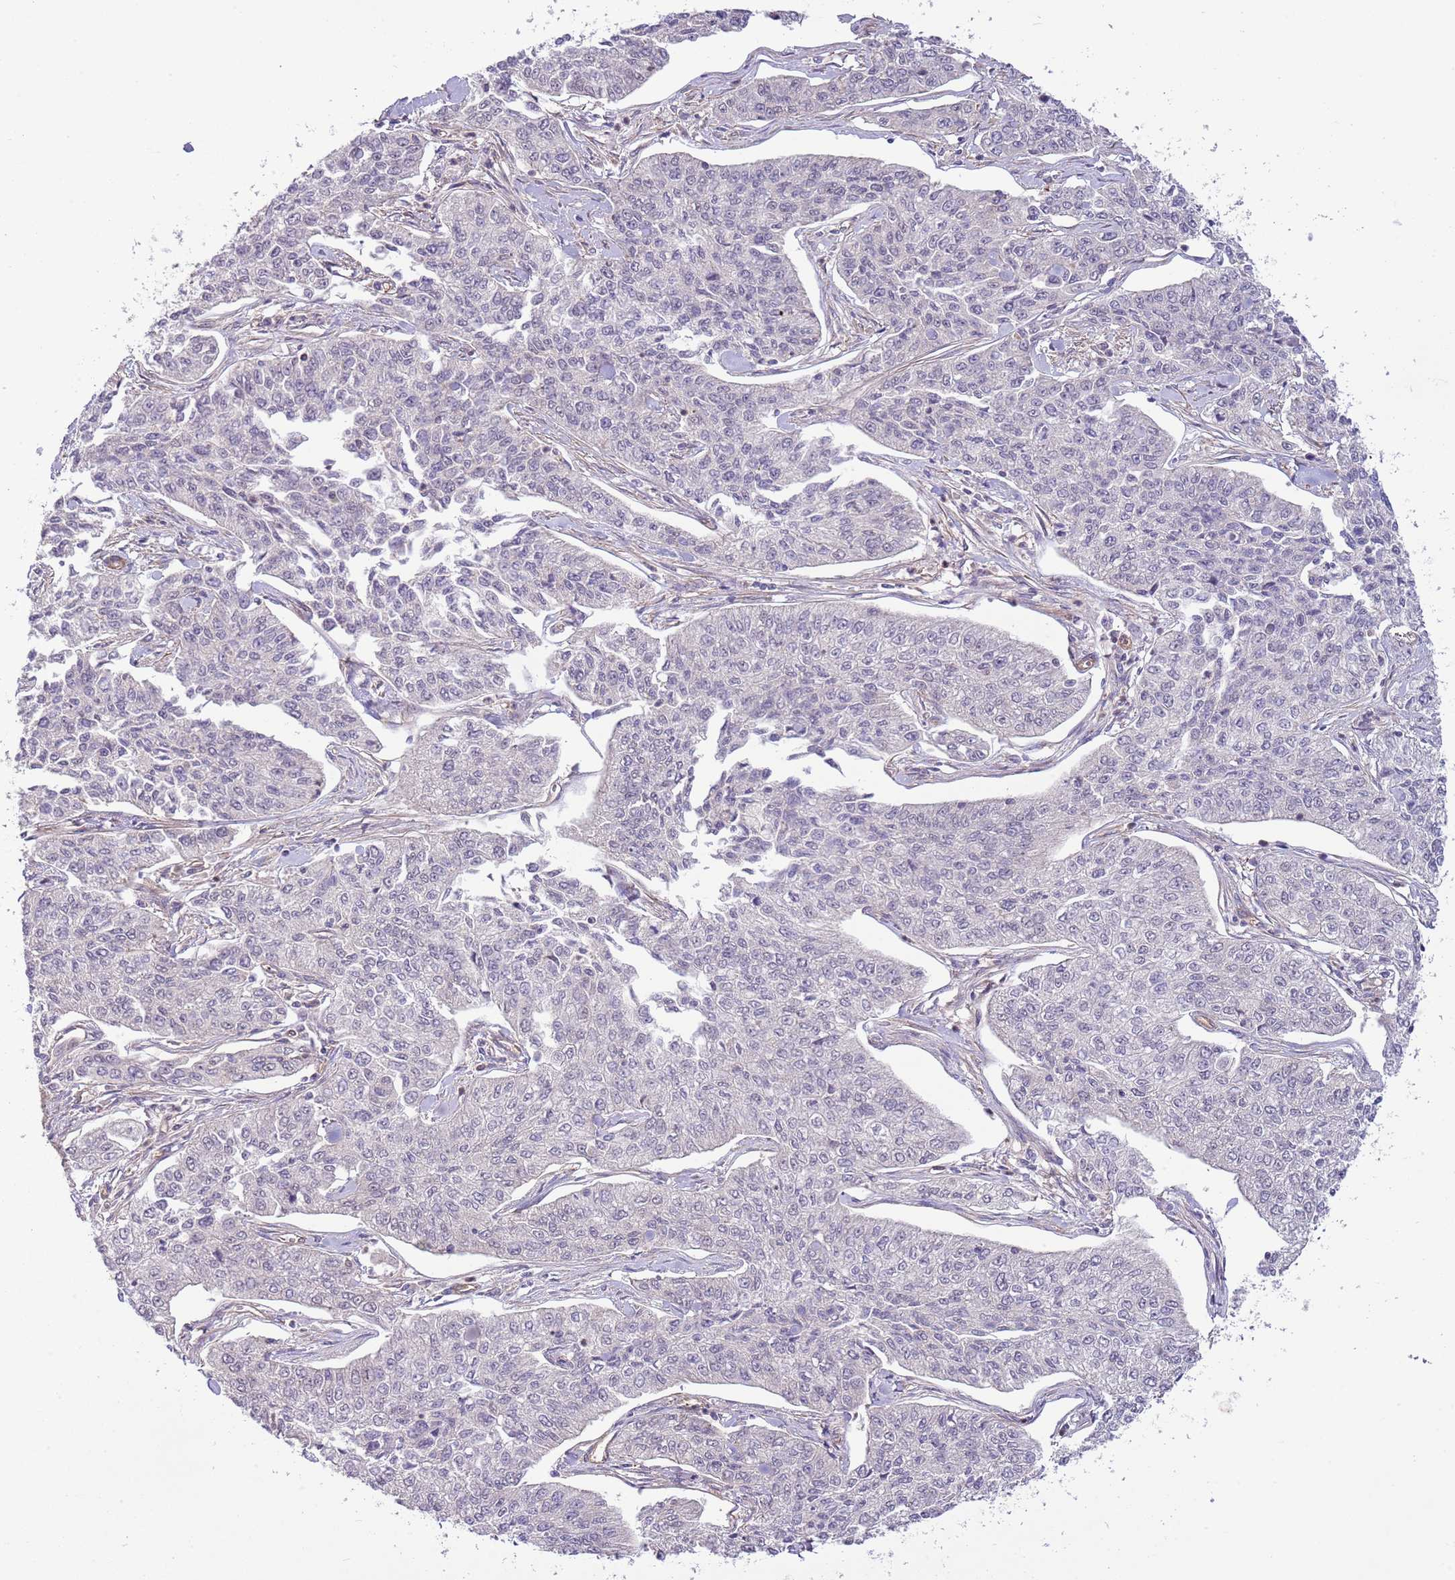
{"staining": {"intensity": "weak", "quantity": ">75%", "location": "cytoplasmic/membranous"}, "tissue": "cervical cancer", "cell_type": "Tumor cells", "image_type": "cancer", "snomed": [{"axis": "morphology", "description": "Squamous cell carcinoma, NOS"}, {"axis": "topography", "description": "Cervix"}], "caption": "A low amount of weak cytoplasmic/membranous expression is identified in approximately >75% of tumor cells in cervical squamous cell carcinoma tissue.", "gene": "LPIN2", "patient": {"sex": "female", "age": 35}}